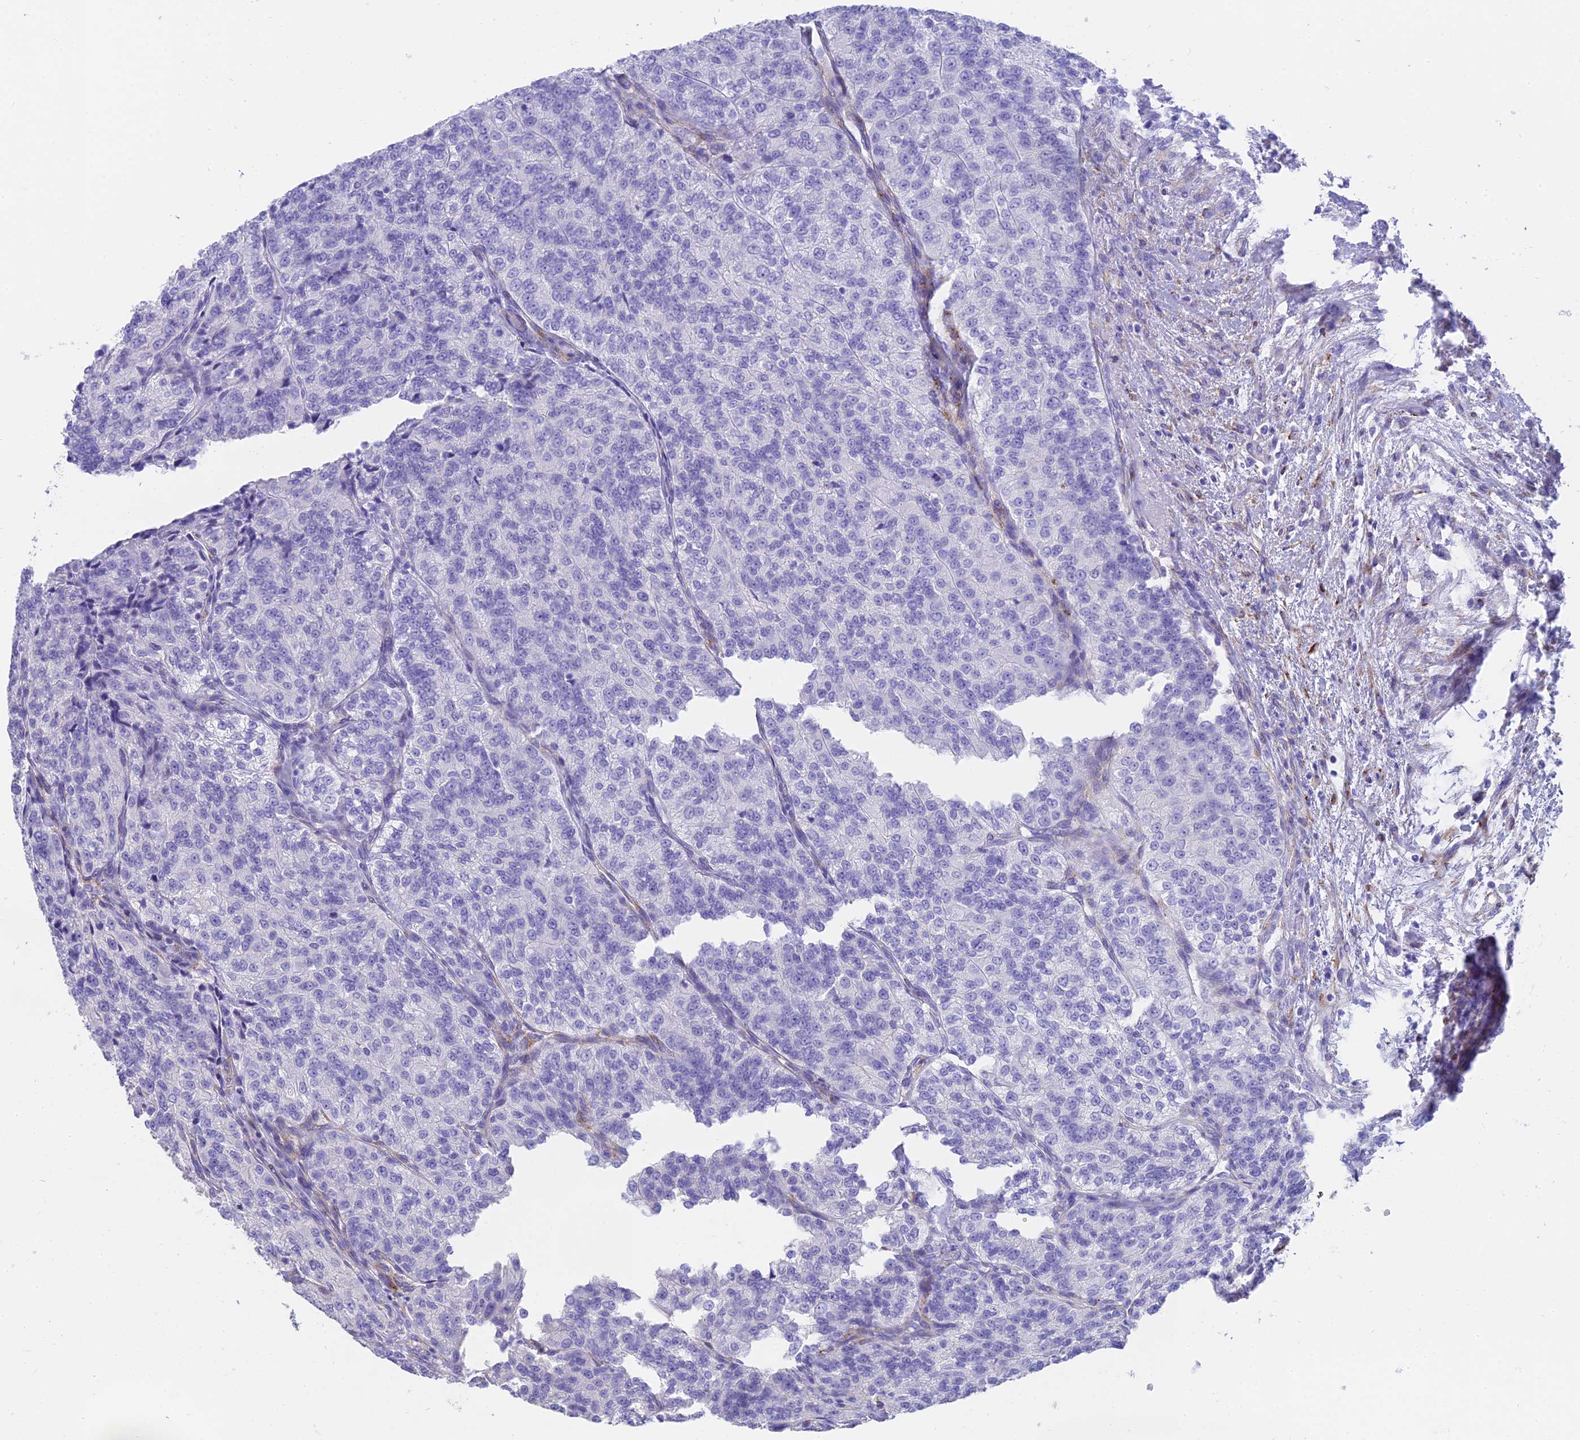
{"staining": {"intensity": "negative", "quantity": "none", "location": "none"}, "tissue": "renal cancer", "cell_type": "Tumor cells", "image_type": "cancer", "snomed": [{"axis": "morphology", "description": "Adenocarcinoma, NOS"}, {"axis": "topography", "description": "Kidney"}], "caption": "A high-resolution photomicrograph shows IHC staining of renal adenocarcinoma, which exhibits no significant staining in tumor cells.", "gene": "SLC36A2", "patient": {"sex": "female", "age": 63}}